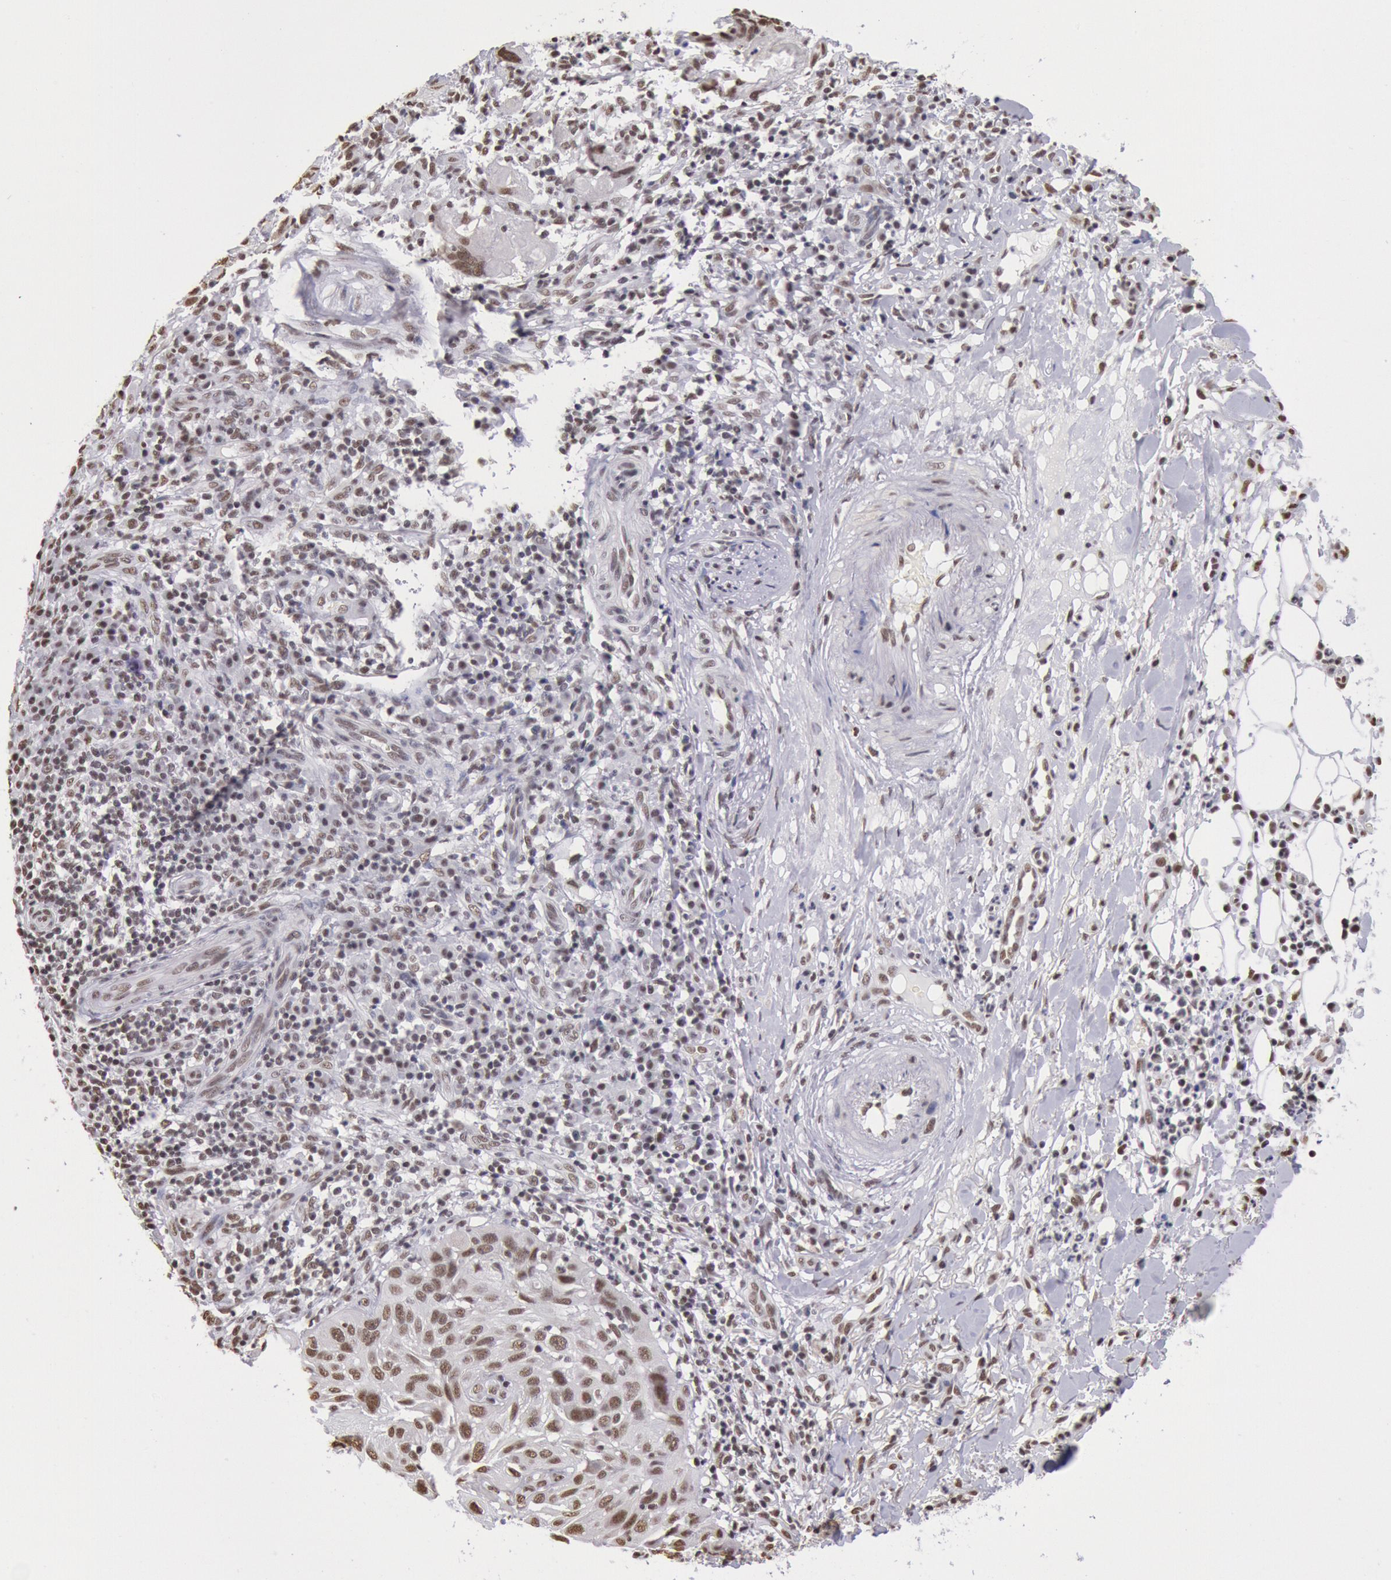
{"staining": {"intensity": "moderate", "quantity": ">75%", "location": "nuclear"}, "tissue": "skin cancer", "cell_type": "Tumor cells", "image_type": "cancer", "snomed": [{"axis": "morphology", "description": "Squamous cell carcinoma, NOS"}, {"axis": "topography", "description": "Skin"}], "caption": "Human squamous cell carcinoma (skin) stained with a brown dye displays moderate nuclear positive positivity in approximately >75% of tumor cells.", "gene": "SNRPD3", "patient": {"sex": "female", "age": 89}}